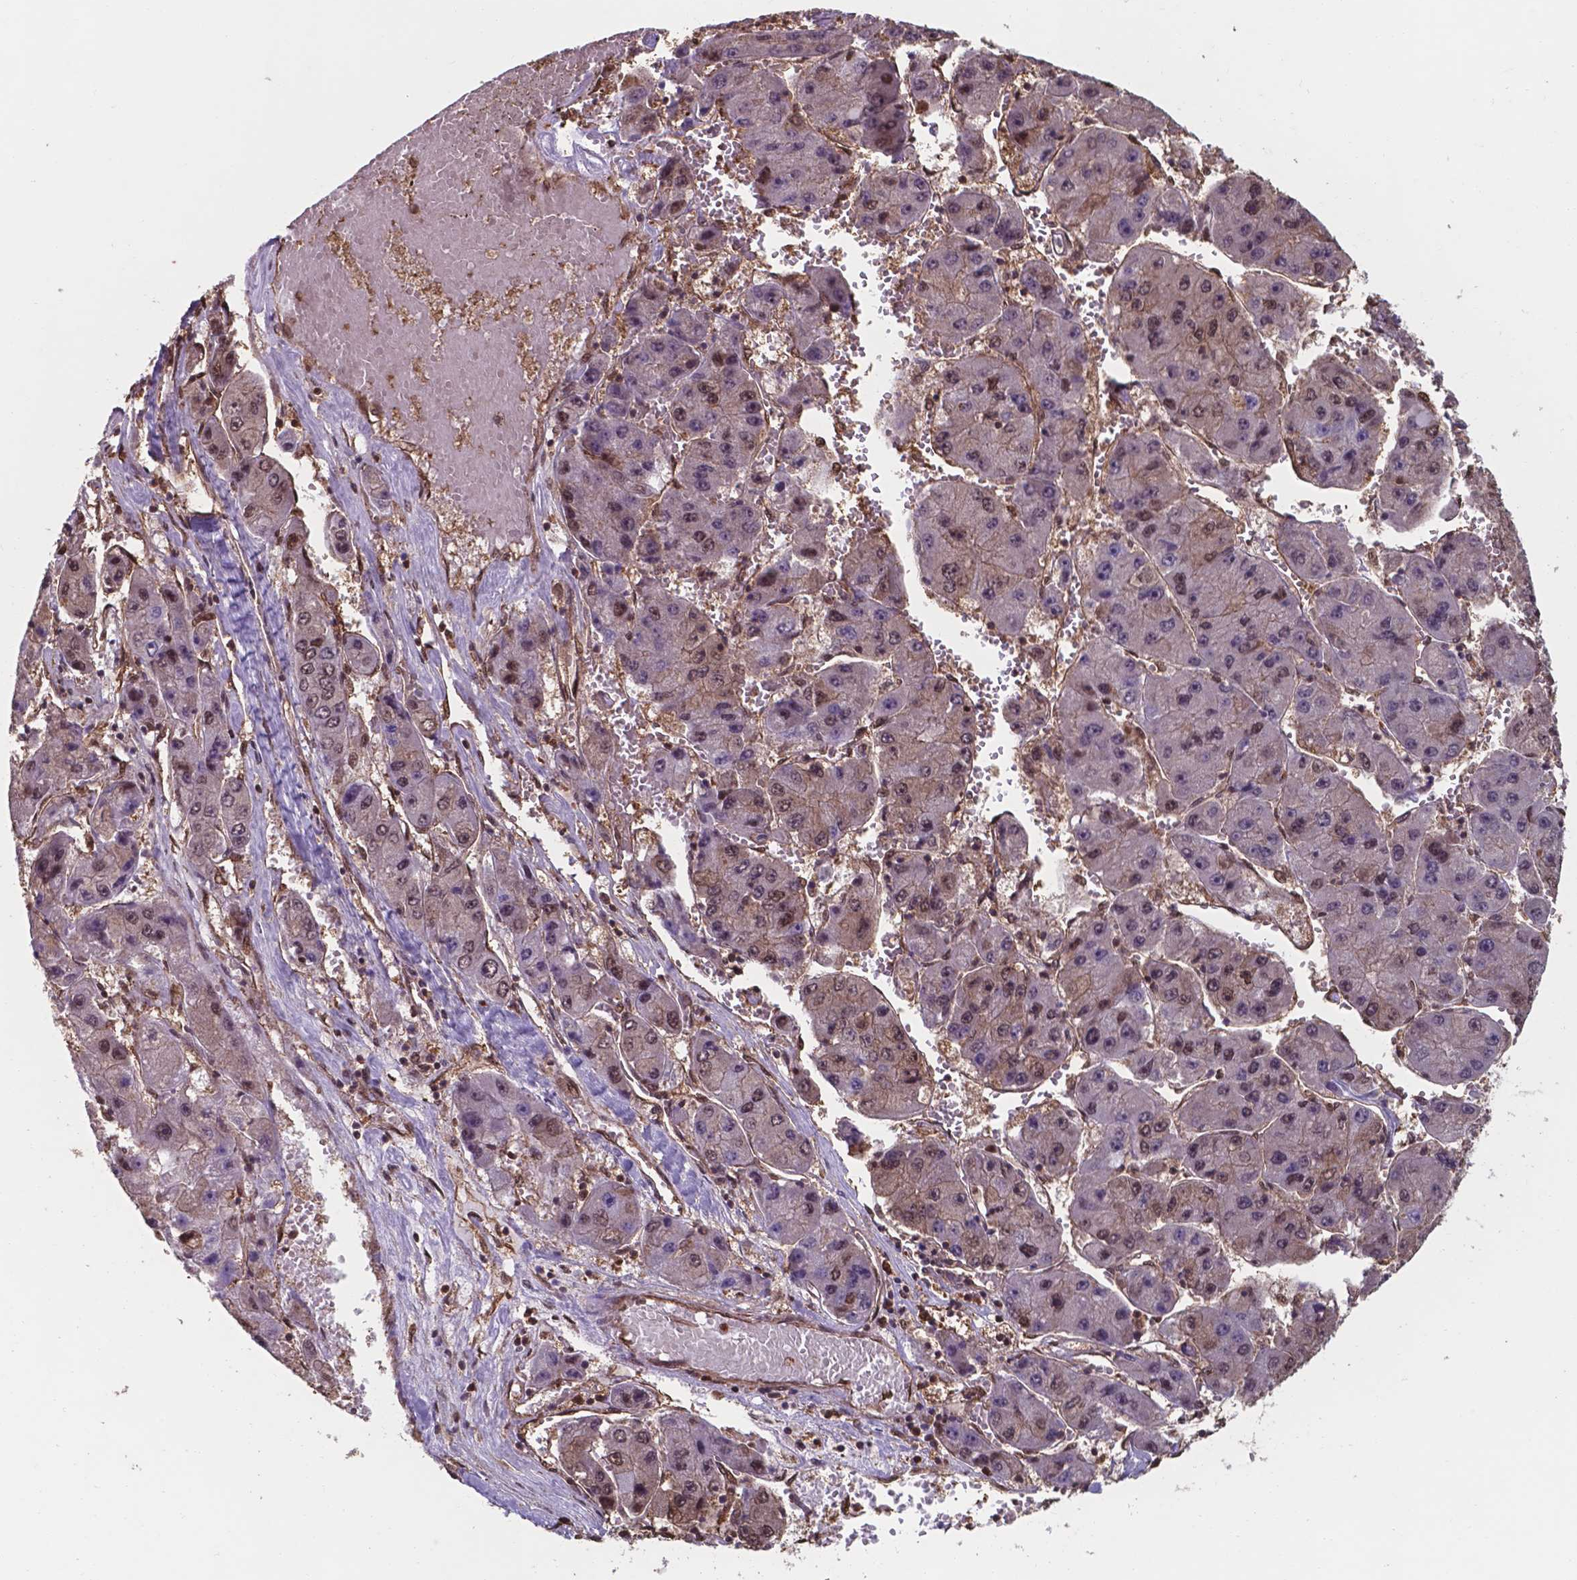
{"staining": {"intensity": "moderate", "quantity": "<25%", "location": "nuclear"}, "tissue": "liver cancer", "cell_type": "Tumor cells", "image_type": "cancer", "snomed": [{"axis": "morphology", "description": "Carcinoma, Hepatocellular, NOS"}, {"axis": "topography", "description": "Liver"}], "caption": "Protein positivity by IHC shows moderate nuclear positivity in approximately <25% of tumor cells in liver cancer.", "gene": "CHP2", "patient": {"sex": "female", "age": 61}}